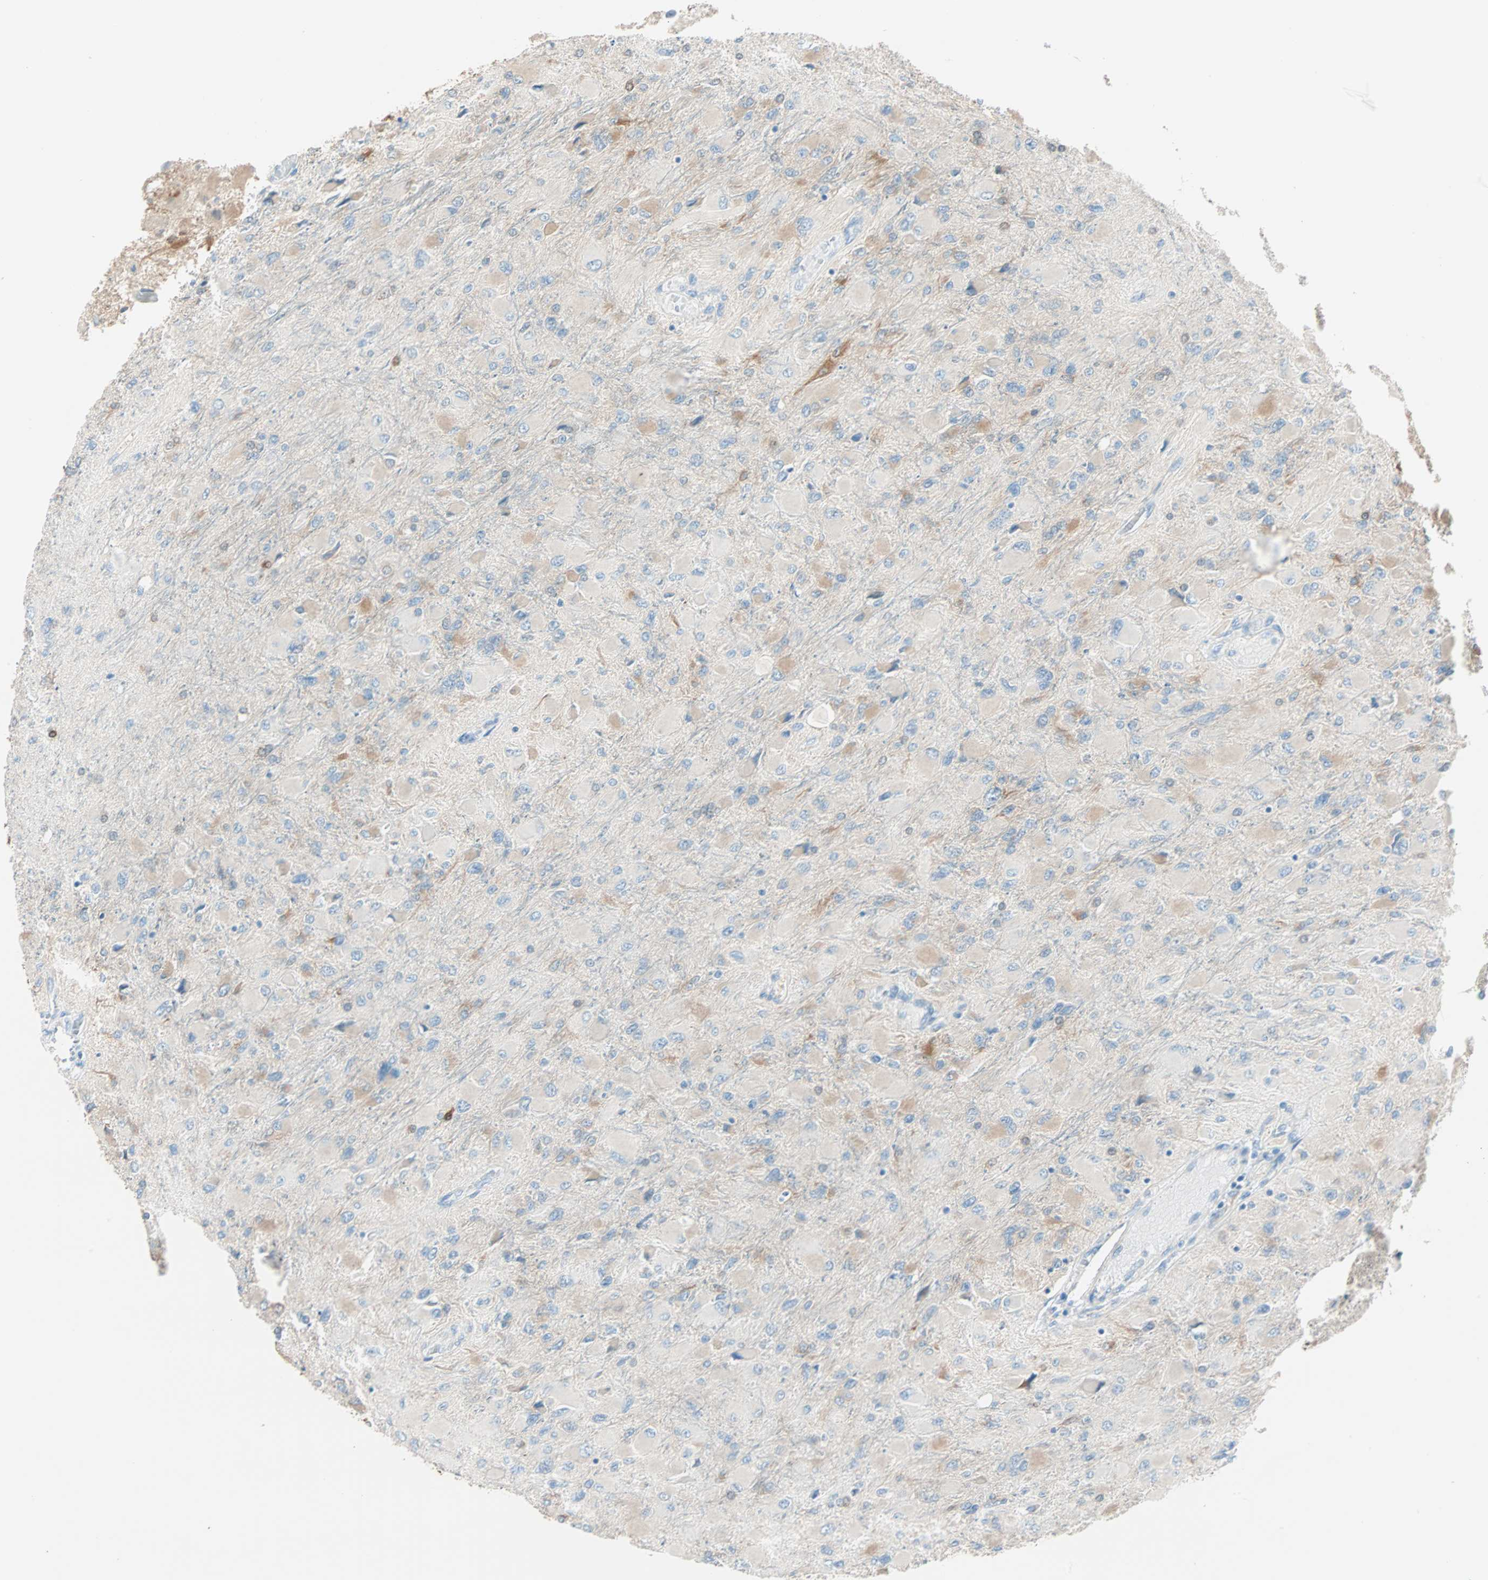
{"staining": {"intensity": "moderate", "quantity": "<25%", "location": "cytoplasmic/membranous"}, "tissue": "glioma", "cell_type": "Tumor cells", "image_type": "cancer", "snomed": [{"axis": "morphology", "description": "Glioma, malignant, High grade"}, {"axis": "topography", "description": "Cerebral cortex"}], "caption": "The image demonstrates a brown stain indicating the presence of a protein in the cytoplasmic/membranous of tumor cells in glioma.", "gene": "ATF6", "patient": {"sex": "female", "age": 55}}